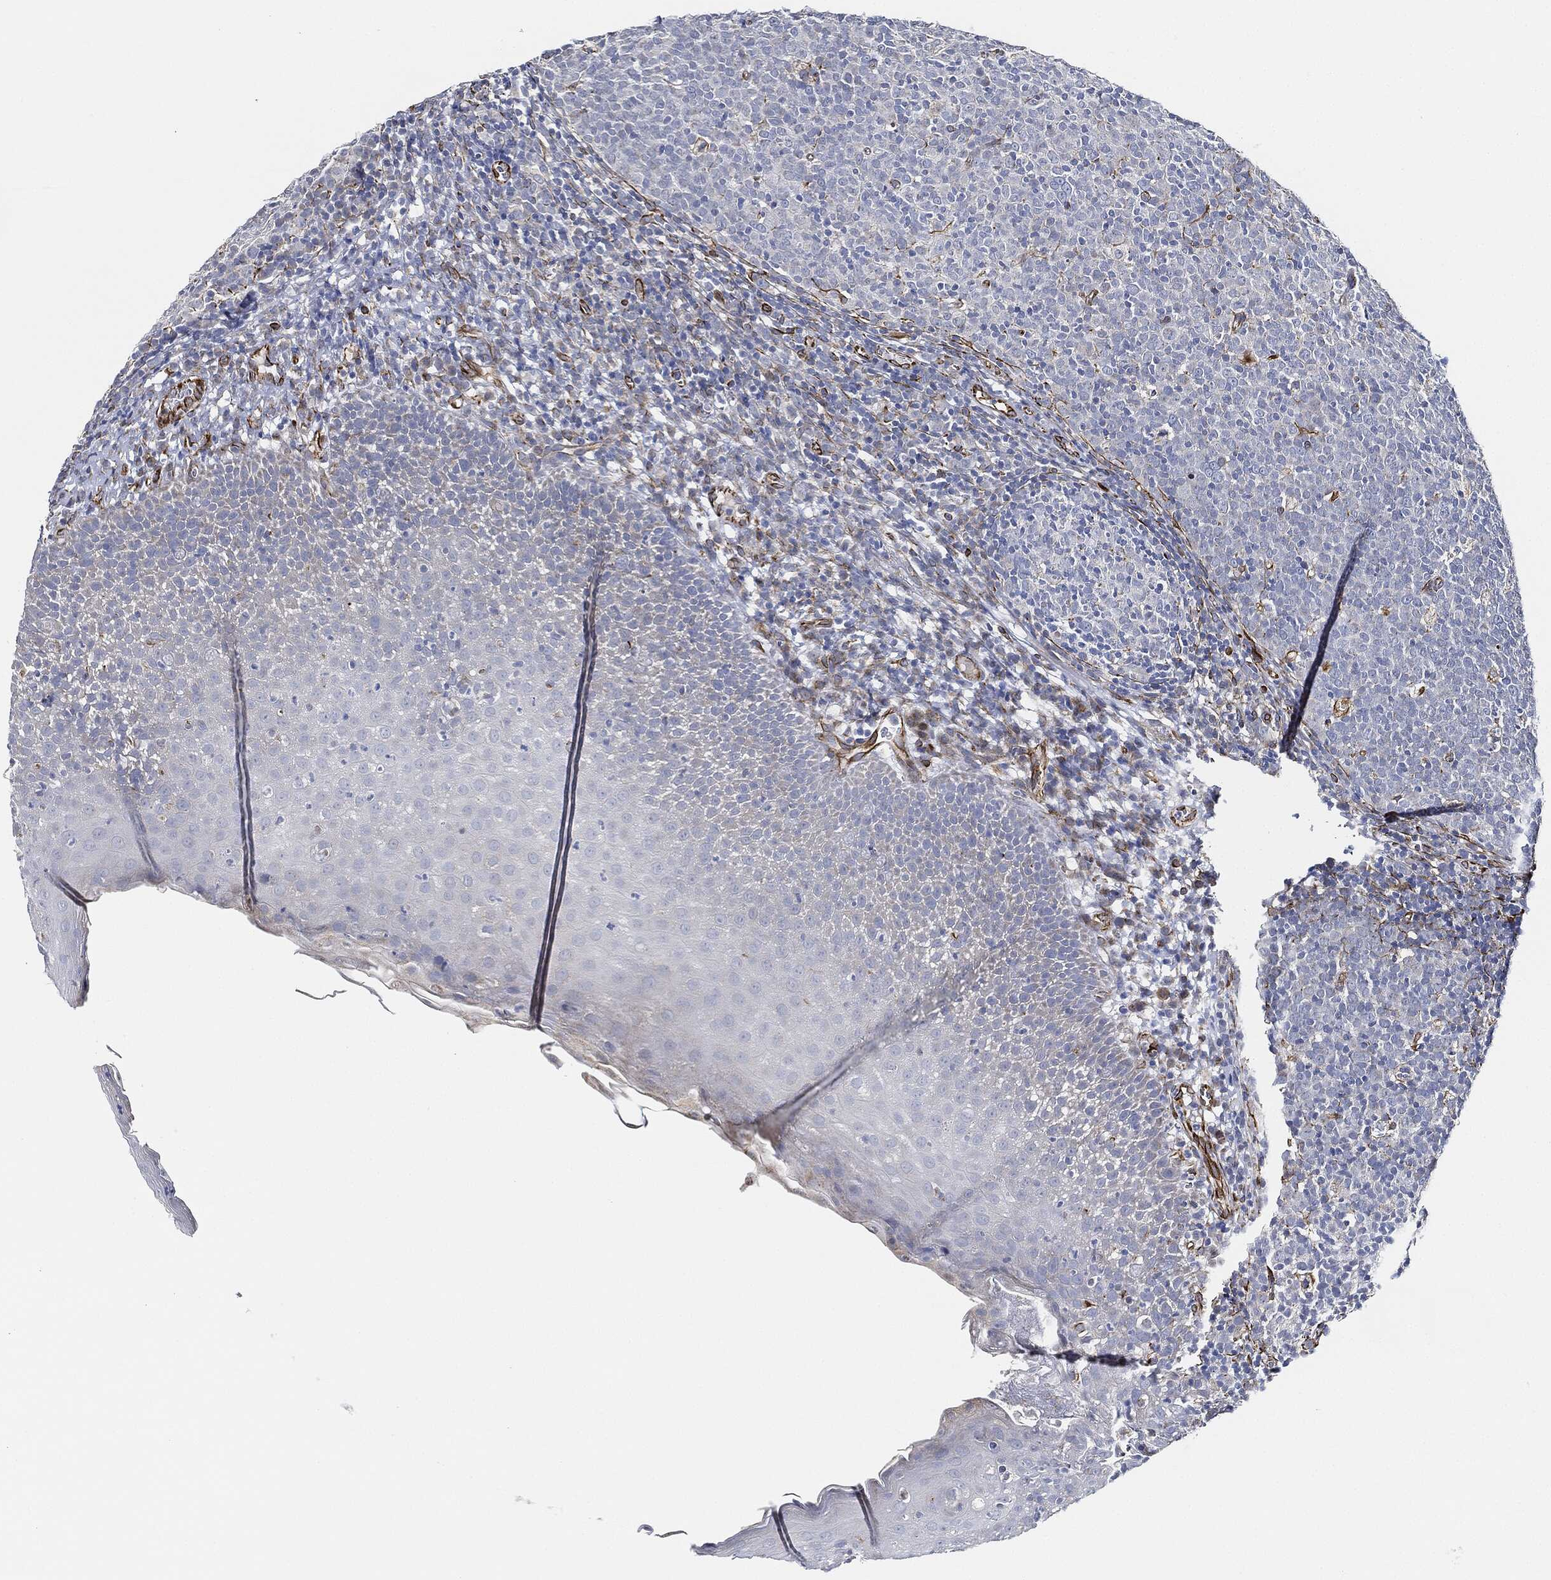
{"staining": {"intensity": "negative", "quantity": "none", "location": "none"}, "tissue": "tonsil", "cell_type": "Germinal center cells", "image_type": "normal", "snomed": [{"axis": "morphology", "description": "Normal tissue, NOS"}, {"axis": "topography", "description": "Tonsil"}], "caption": "An image of tonsil stained for a protein shows no brown staining in germinal center cells. (Stains: DAB (3,3'-diaminobenzidine) IHC with hematoxylin counter stain, Microscopy: brightfield microscopy at high magnification).", "gene": "THSD1", "patient": {"sex": "female", "age": 5}}